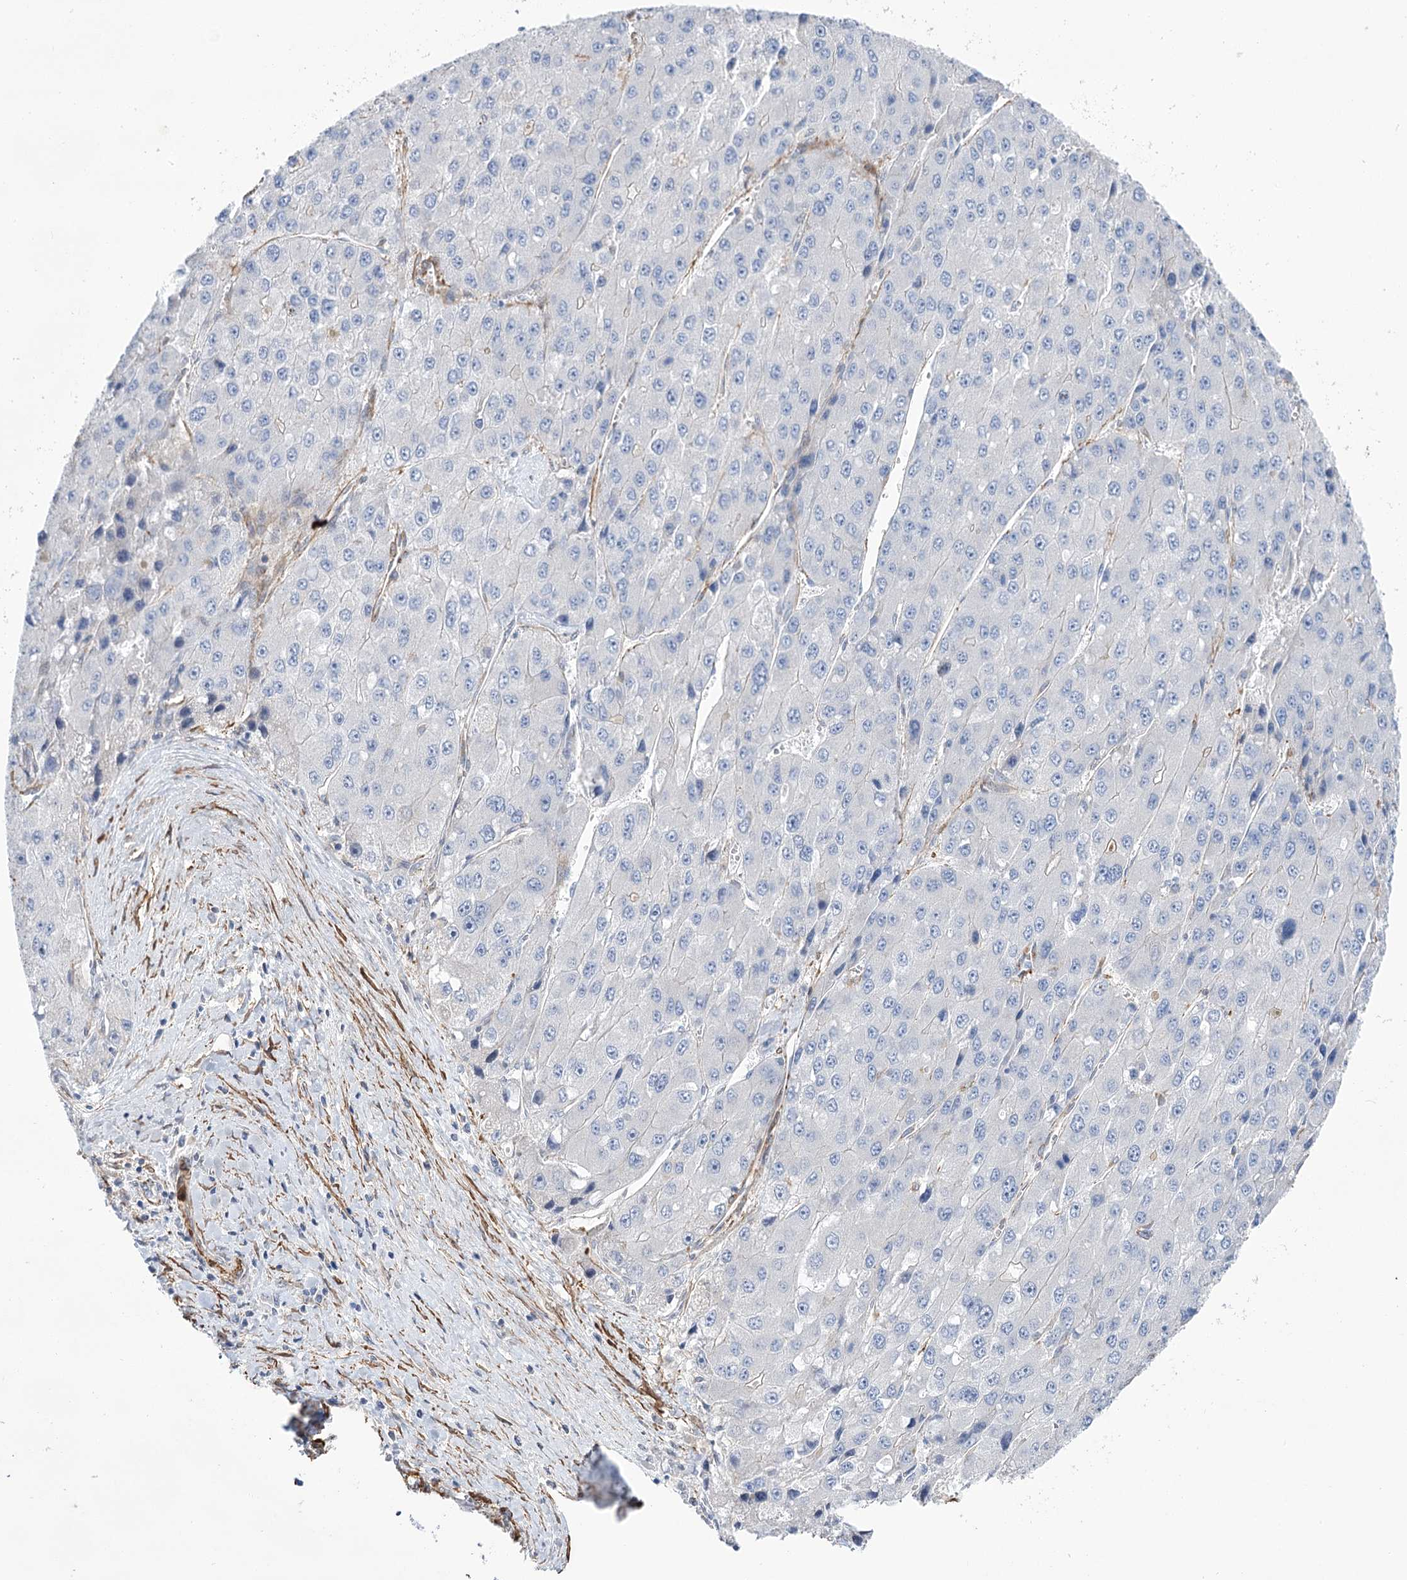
{"staining": {"intensity": "negative", "quantity": "none", "location": "none"}, "tissue": "liver cancer", "cell_type": "Tumor cells", "image_type": "cancer", "snomed": [{"axis": "morphology", "description": "Carcinoma, Hepatocellular, NOS"}, {"axis": "topography", "description": "Liver"}], "caption": "High magnification brightfield microscopy of liver cancer (hepatocellular carcinoma) stained with DAB (brown) and counterstained with hematoxylin (blue): tumor cells show no significant positivity.", "gene": "WASHC3", "patient": {"sex": "female", "age": 73}}